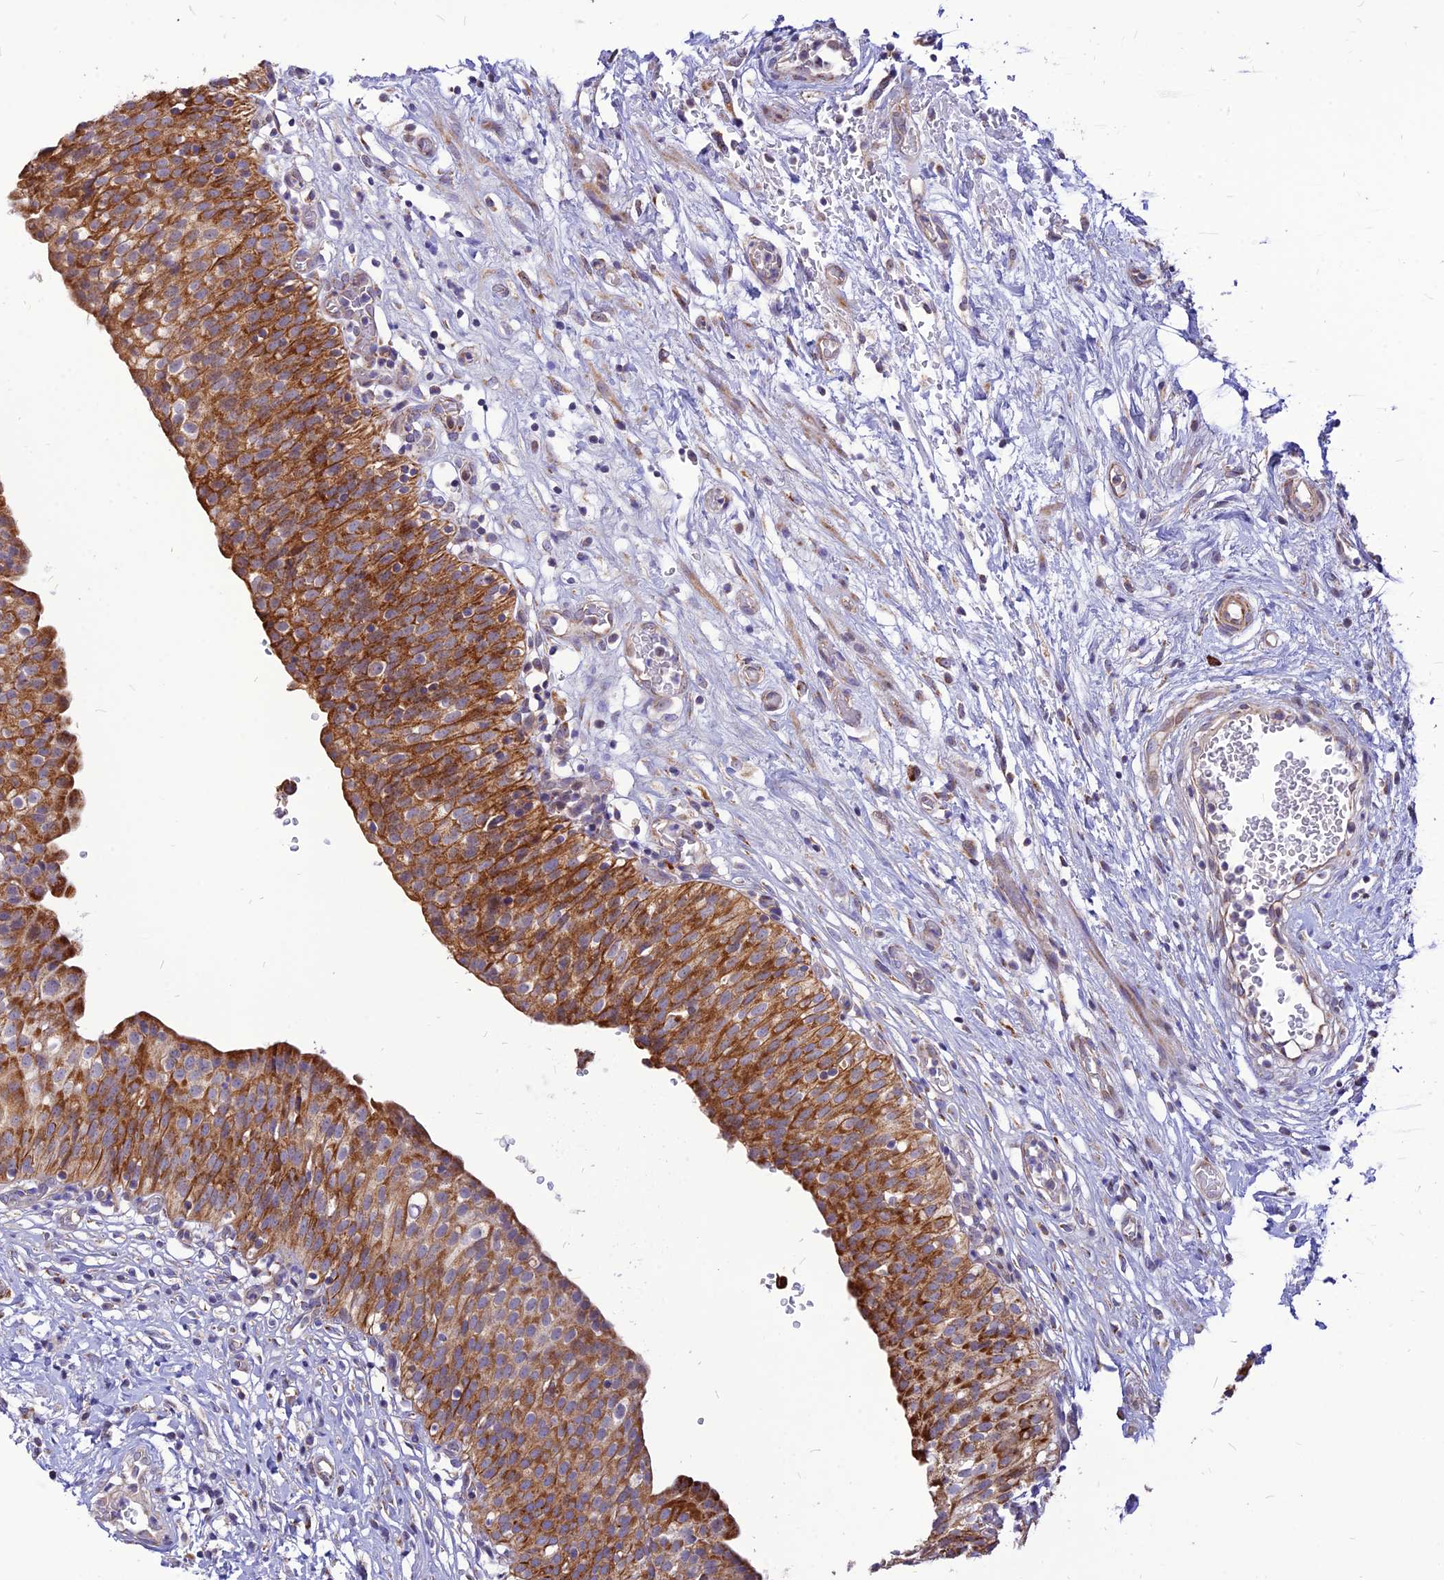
{"staining": {"intensity": "strong", "quantity": ">75%", "location": "cytoplasmic/membranous"}, "tissue": "urinary bladder", "cell_type": "Urothelial cells", "image_type": "normal", "snomed": [{"axis": "morphology", "description": "Normal tissue, NOS"}, {"axis": "topography", "description": "Urinary bladder"}], "caption": "This is a photomicrograph of immunohistochemistry staining of unremarkable urinary bladder, which shows strong positivity in the cytoplasmic/membranous of urothelial cells.", "gene": "ECI1", "patient": {"sex": "male", "age": 55}}